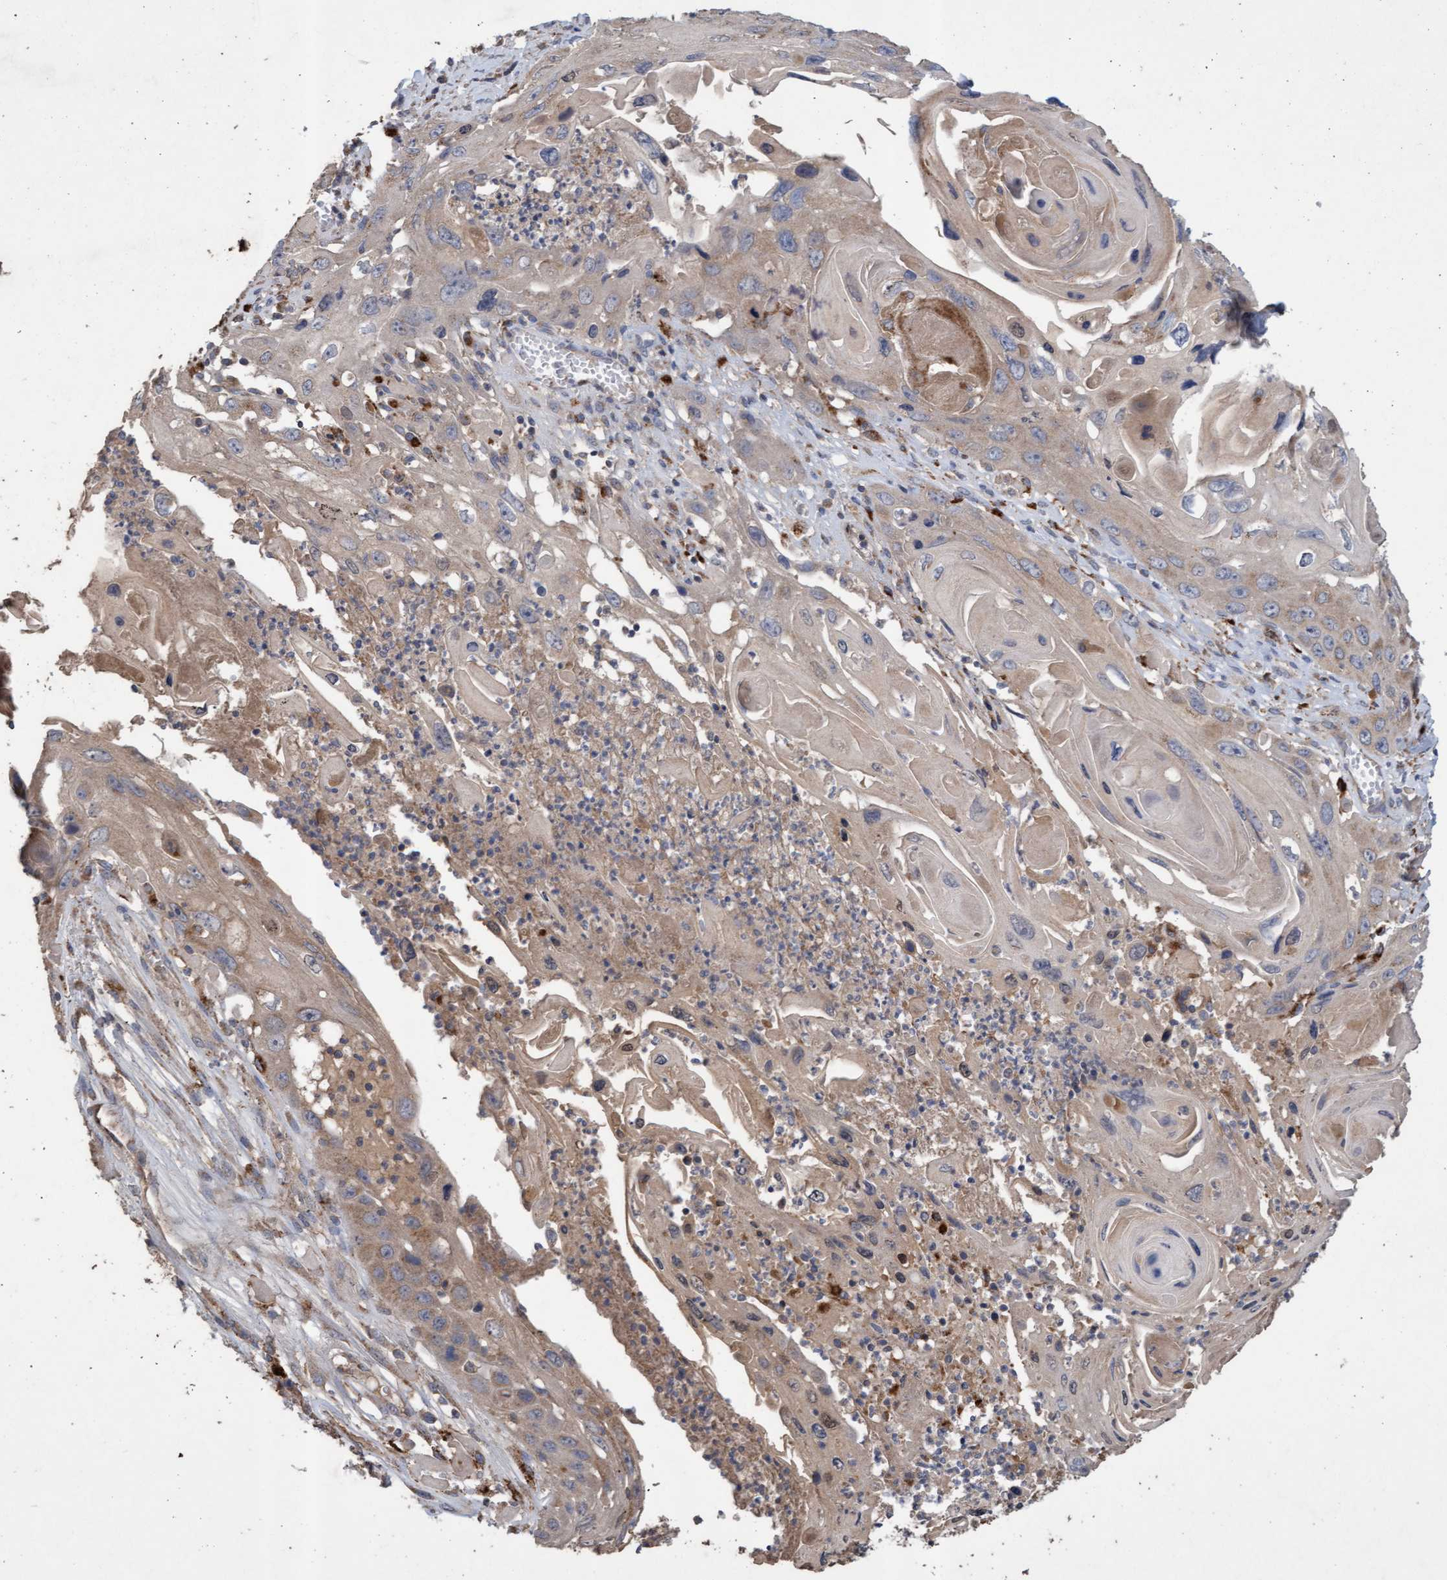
{"staining": {"intensity": "weak", "quantity": "25%-75%", "location": "cytoplasmic/membranous"}, "tissue": "skin cancer", "cell_type": "Tumor cells", "image_type": "cancer", "snomed": [{"axis": "morphology", "description": "Squamous cell carcinoma, NOS"}, {"axis": "topography", "description": "Skin"}], "caption": "Approximately 25%-75% of tumor cells in skin cancer reveal weak cytoplasmic/membranous protein positivity as visualized by brown immunohistochemical staining.", "gene": "ATPAF2", "patient": {"sex": "male", "age": 55}}